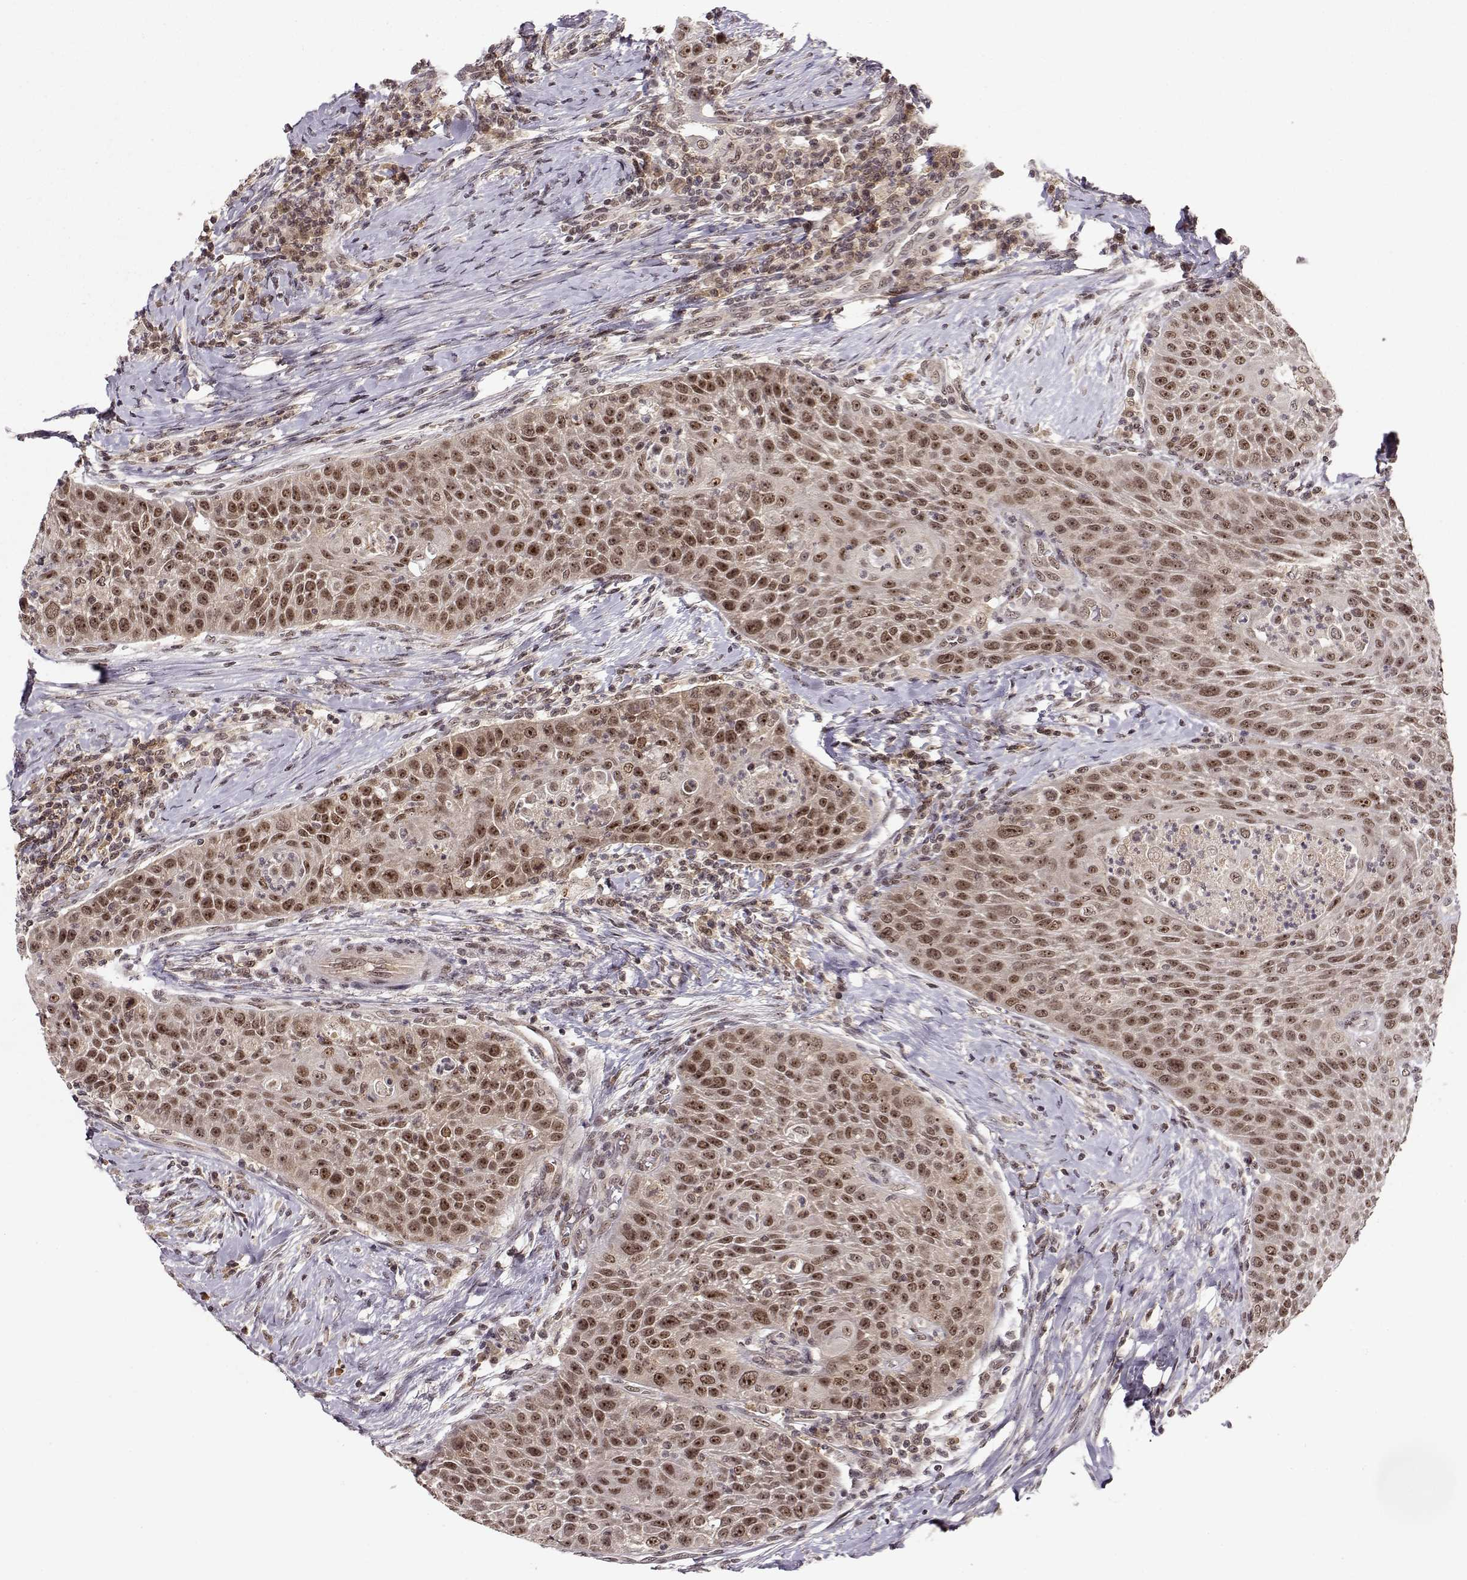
{"staining": {"intensity": "strong", "quantity": ">75%", "location": "nuclear"}, "tissue": "head and neck cancer", "cell_type": "Tumor cells", "image_type": "cancer", "snomed": [{"axis": "morphology", "description": "Squamous cell carcinoma, NOS"}, {"axis": "topography", "description": "Head-Neck"}], "caption": "Immunohistochemistry (IHC) staining of head and neck cancer, which exhibits high levels of strong nuclear expression in approximately >75% of tumor cells indicating strong nuclear protein positivity. The staining was performed using DAB (brown) for protein detection and nuclei were counterstained in hematoxylin (blue).", "gene": "CSNK2A1", "patient": {"sex": "male", "age": 69}}